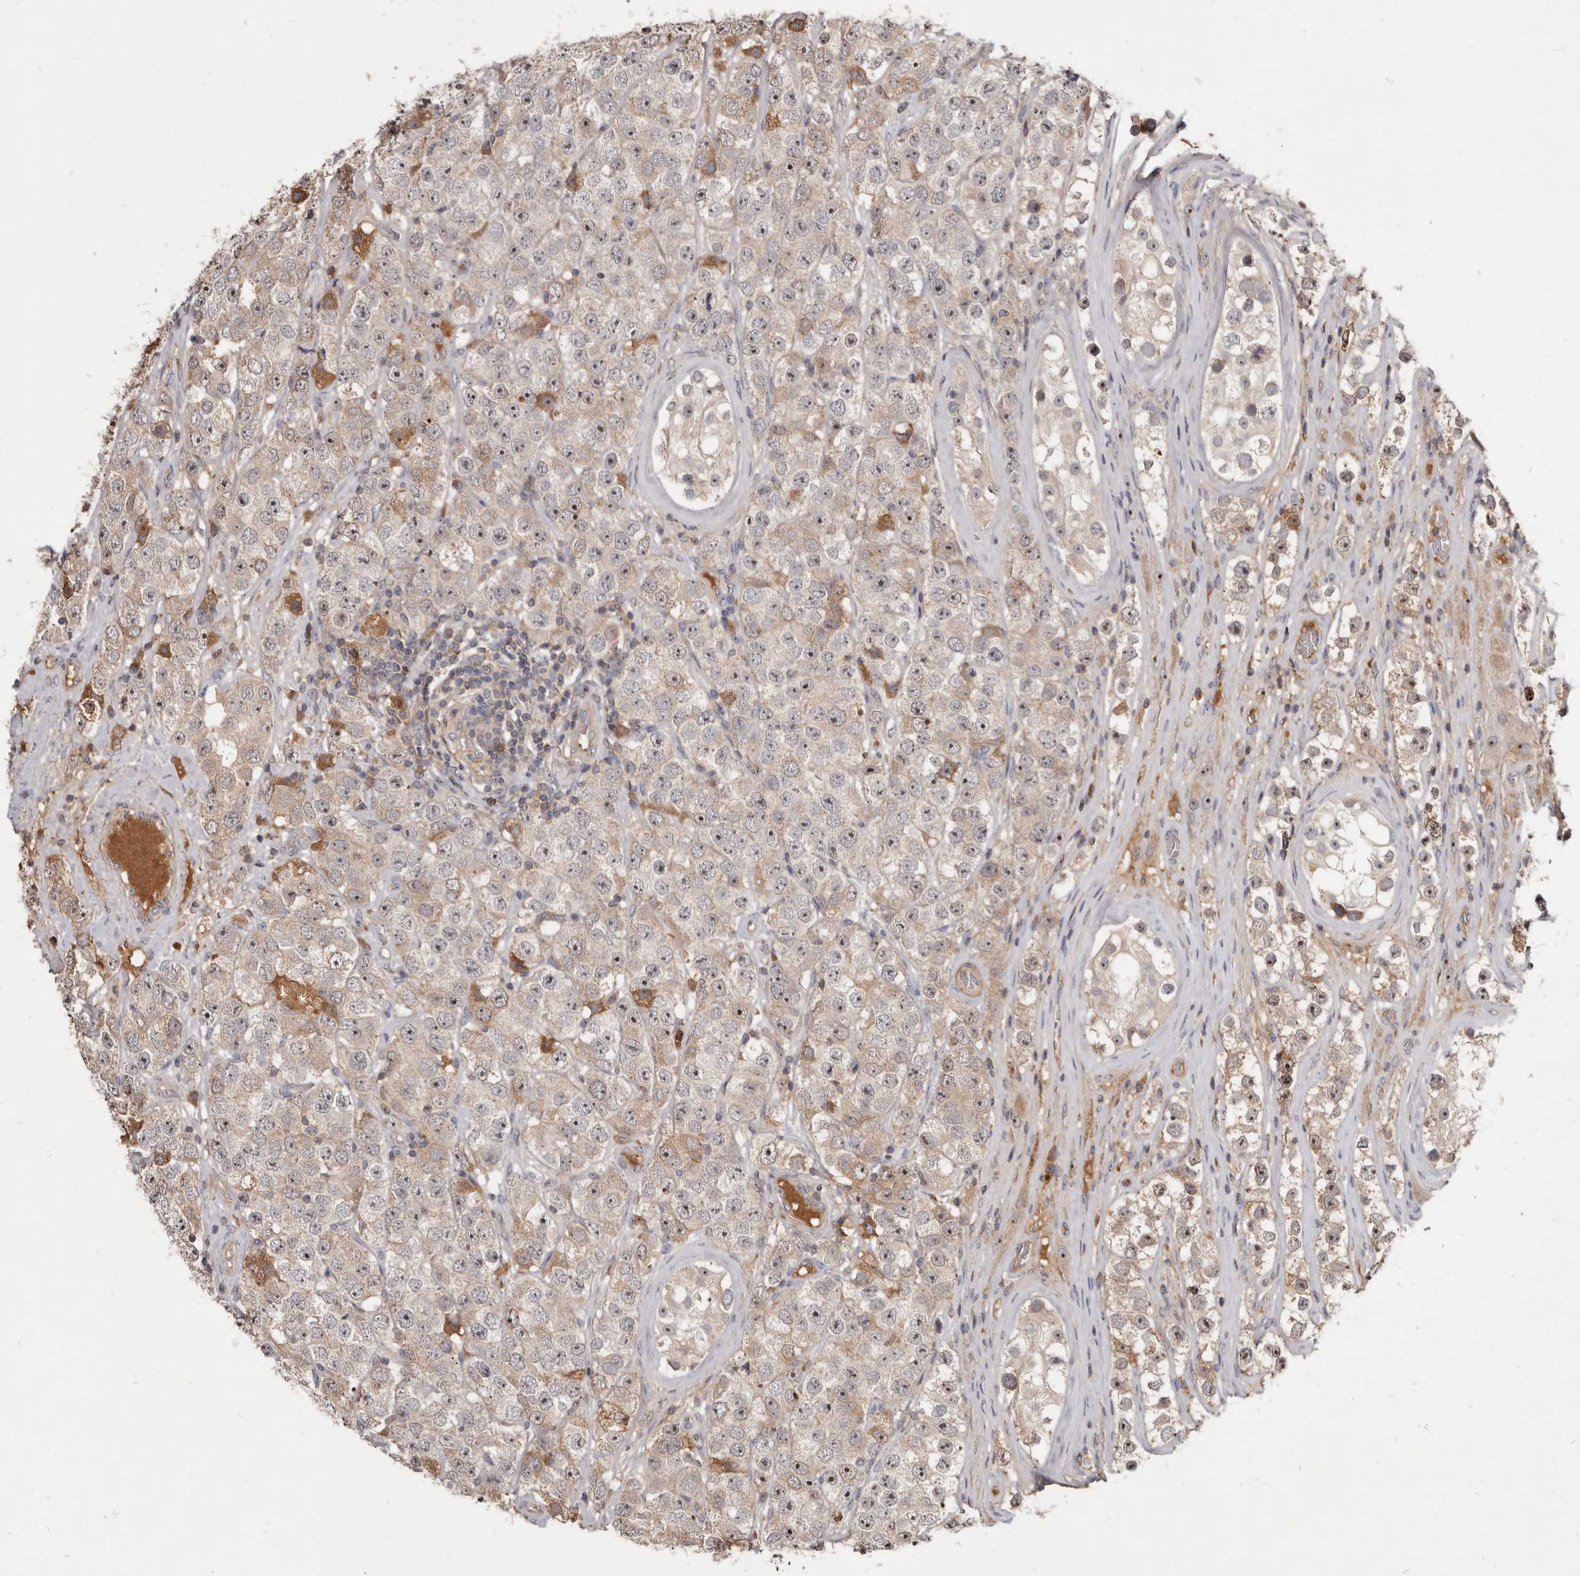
{"staining": {"intensity": "moderate", "quantity": "<25%", "location": "cytoplasmic/membranous,nuclear"}, "tissue": "testis cancer", "cell_type": "Tumor cells", "image_type": "cancer", "snomed": [{"axis": "morphology", "description": "Seminoma, NOS"}, {"axis": "topography", "description": "Testis"}], "caption": "Testis cancer stained with IHC reveals moderate cytoplasmic/membranous and nuclear staining in approximately <25% of tumor cells.", "gene": "TTC39A", "patient": {"sex": "male", "age": 28}}